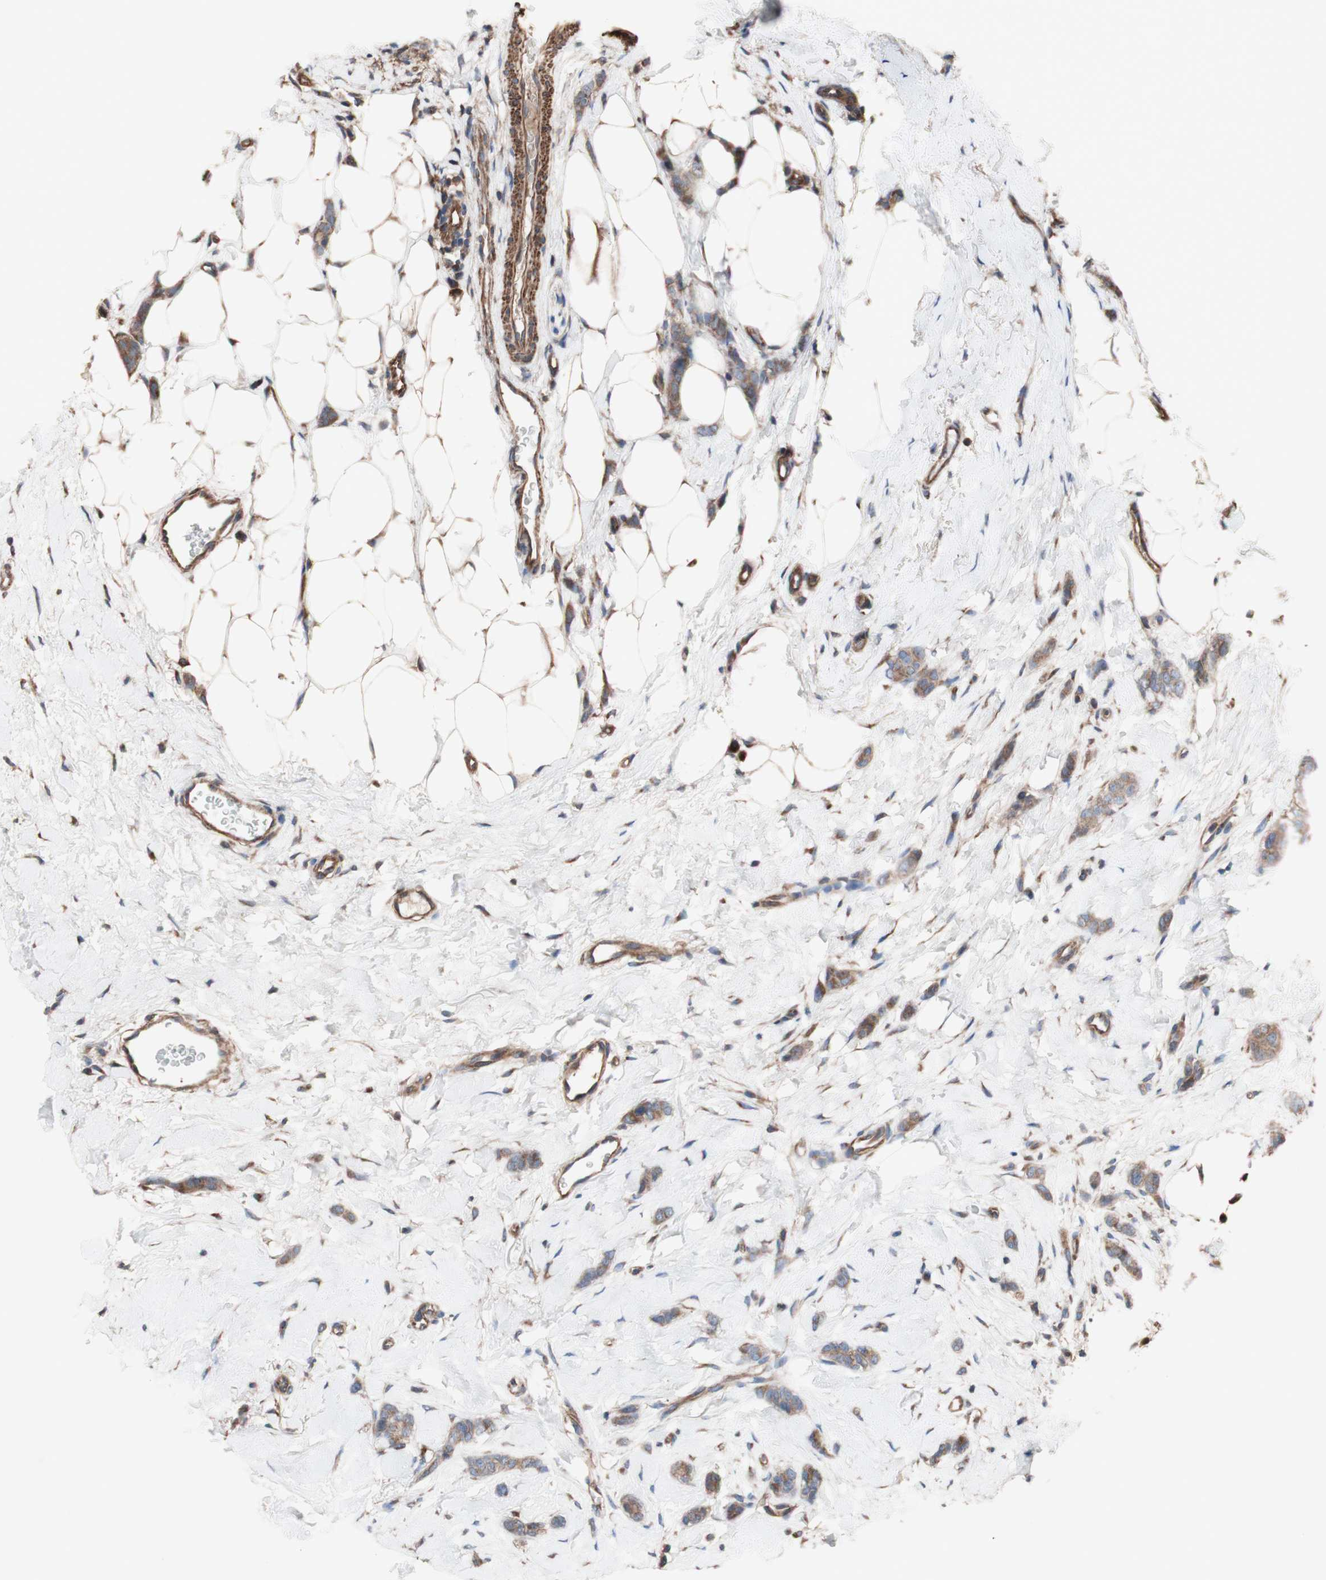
{"staining": {"intensity": "moderate", "quantity": ">75%", "location": "cytoplasmic/membranous"}, "tissue": "breast cancer", "cell_type": "Tumor cells", "image_type": "cancer", "snomed": [{"axis": "morphology", "description": "Lobular carcinoma"}, {"axis": "topography", "description": "Skin"}, {"axis": "topography", "description": "Breast"}], "caption": "The immunohistochemical stain highlights moderate cytoplasmic/membranous expression in tumor cells of lobular carcinoma (breast) tissue. (IHC, brightfield microscopy, high magnification).", "gene": "COPB1", "patient": {"sex": "female", "age": 46}}